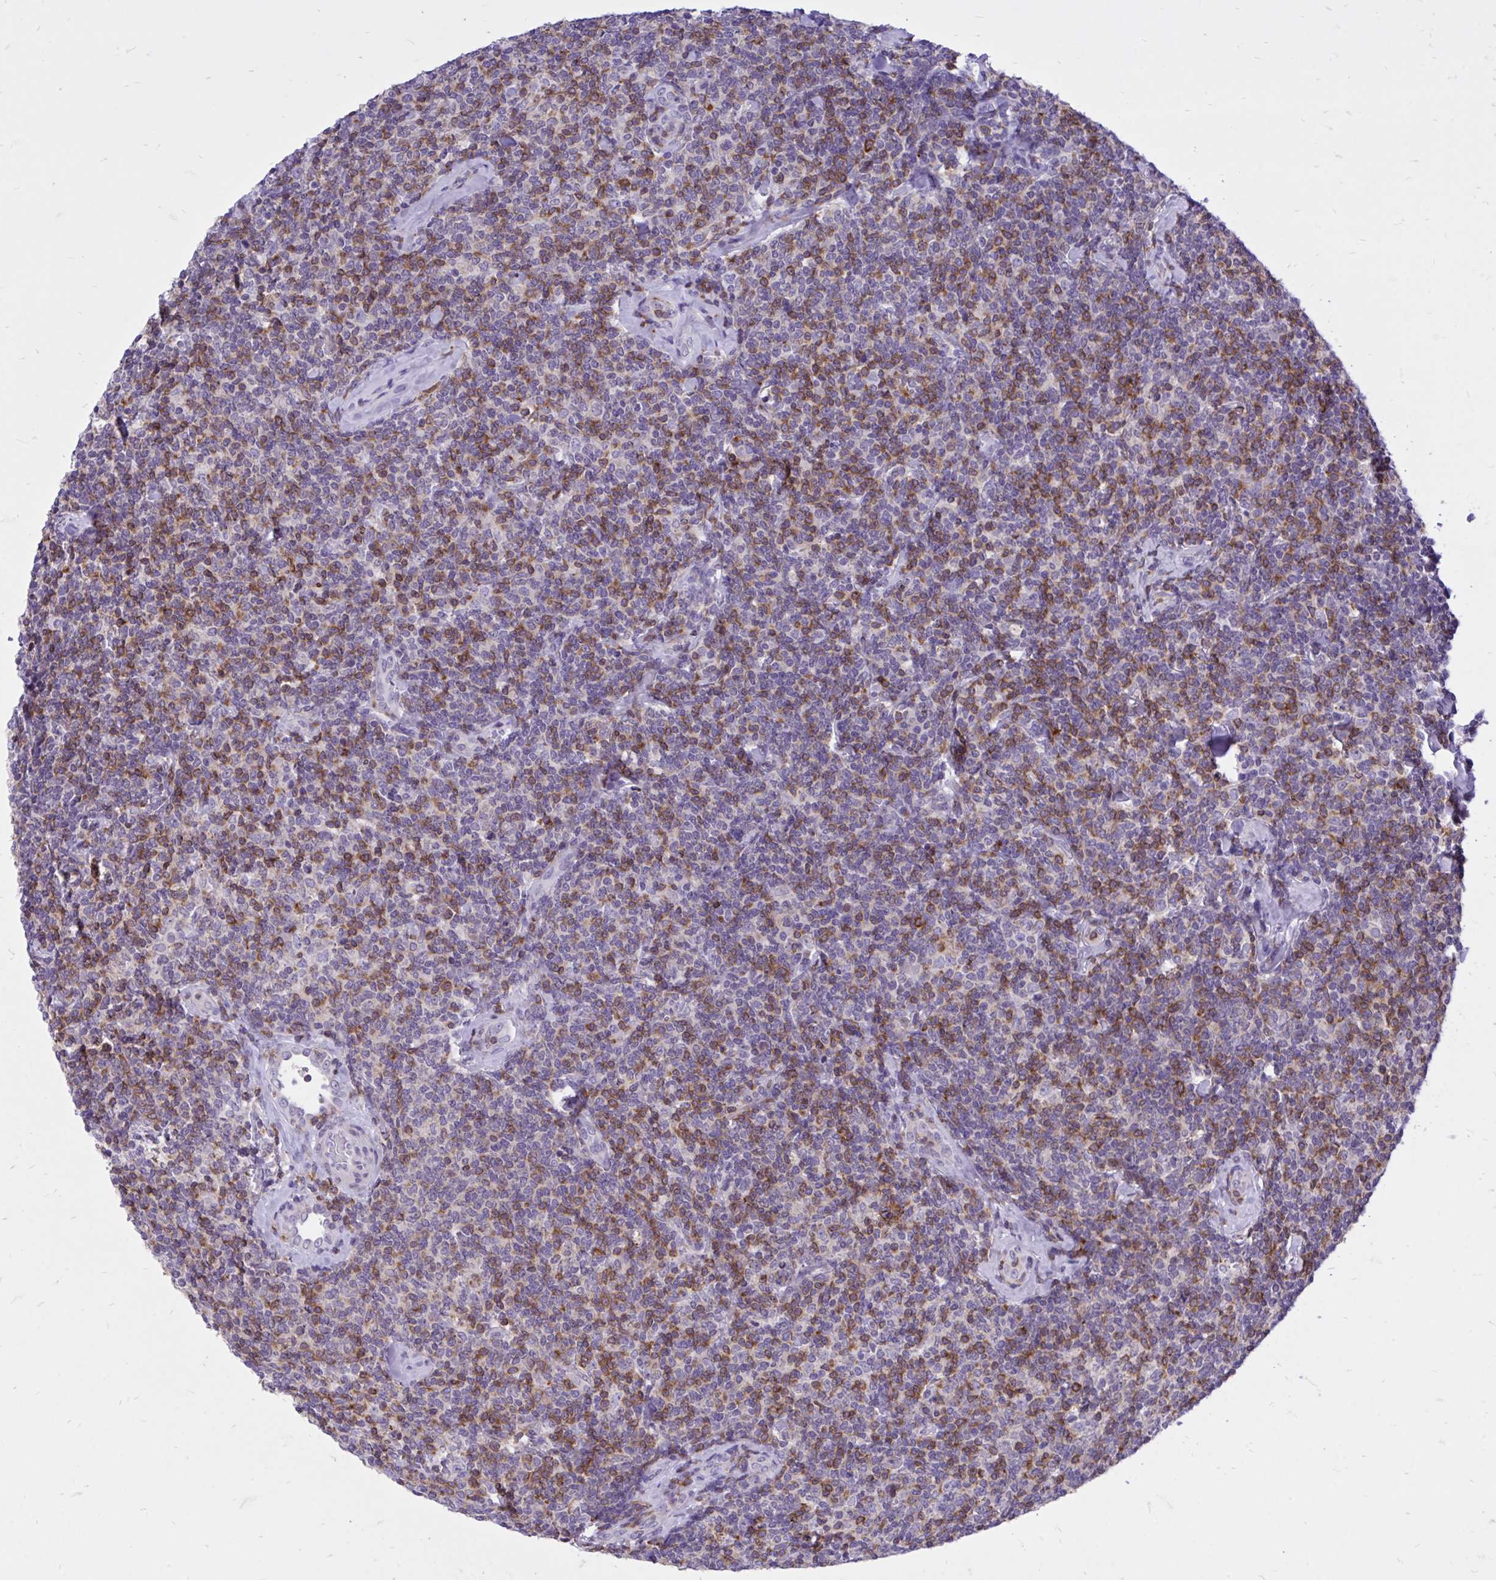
{"staining": {"intensity": "moderate", "quantity": "25%-75%", "location": "cytoplasmic/membranous"}, "tissue": "lymphoma", "cell_type": "Tumor cells", "image_type": "cancer", "snomed": [{"axis": "morphology", "description": "Malignant lymphoma, non-Hodgkin's type, Low grade"}, {"axis": "topography", "description": "Lymph node"}], "caption": "A brown stain shows moderate cytoplasmic/membranous expression of a protein in lymphoma tumor cells.", "gene": "CXCL8", "patient": {"sex": "female", "age": 56}}